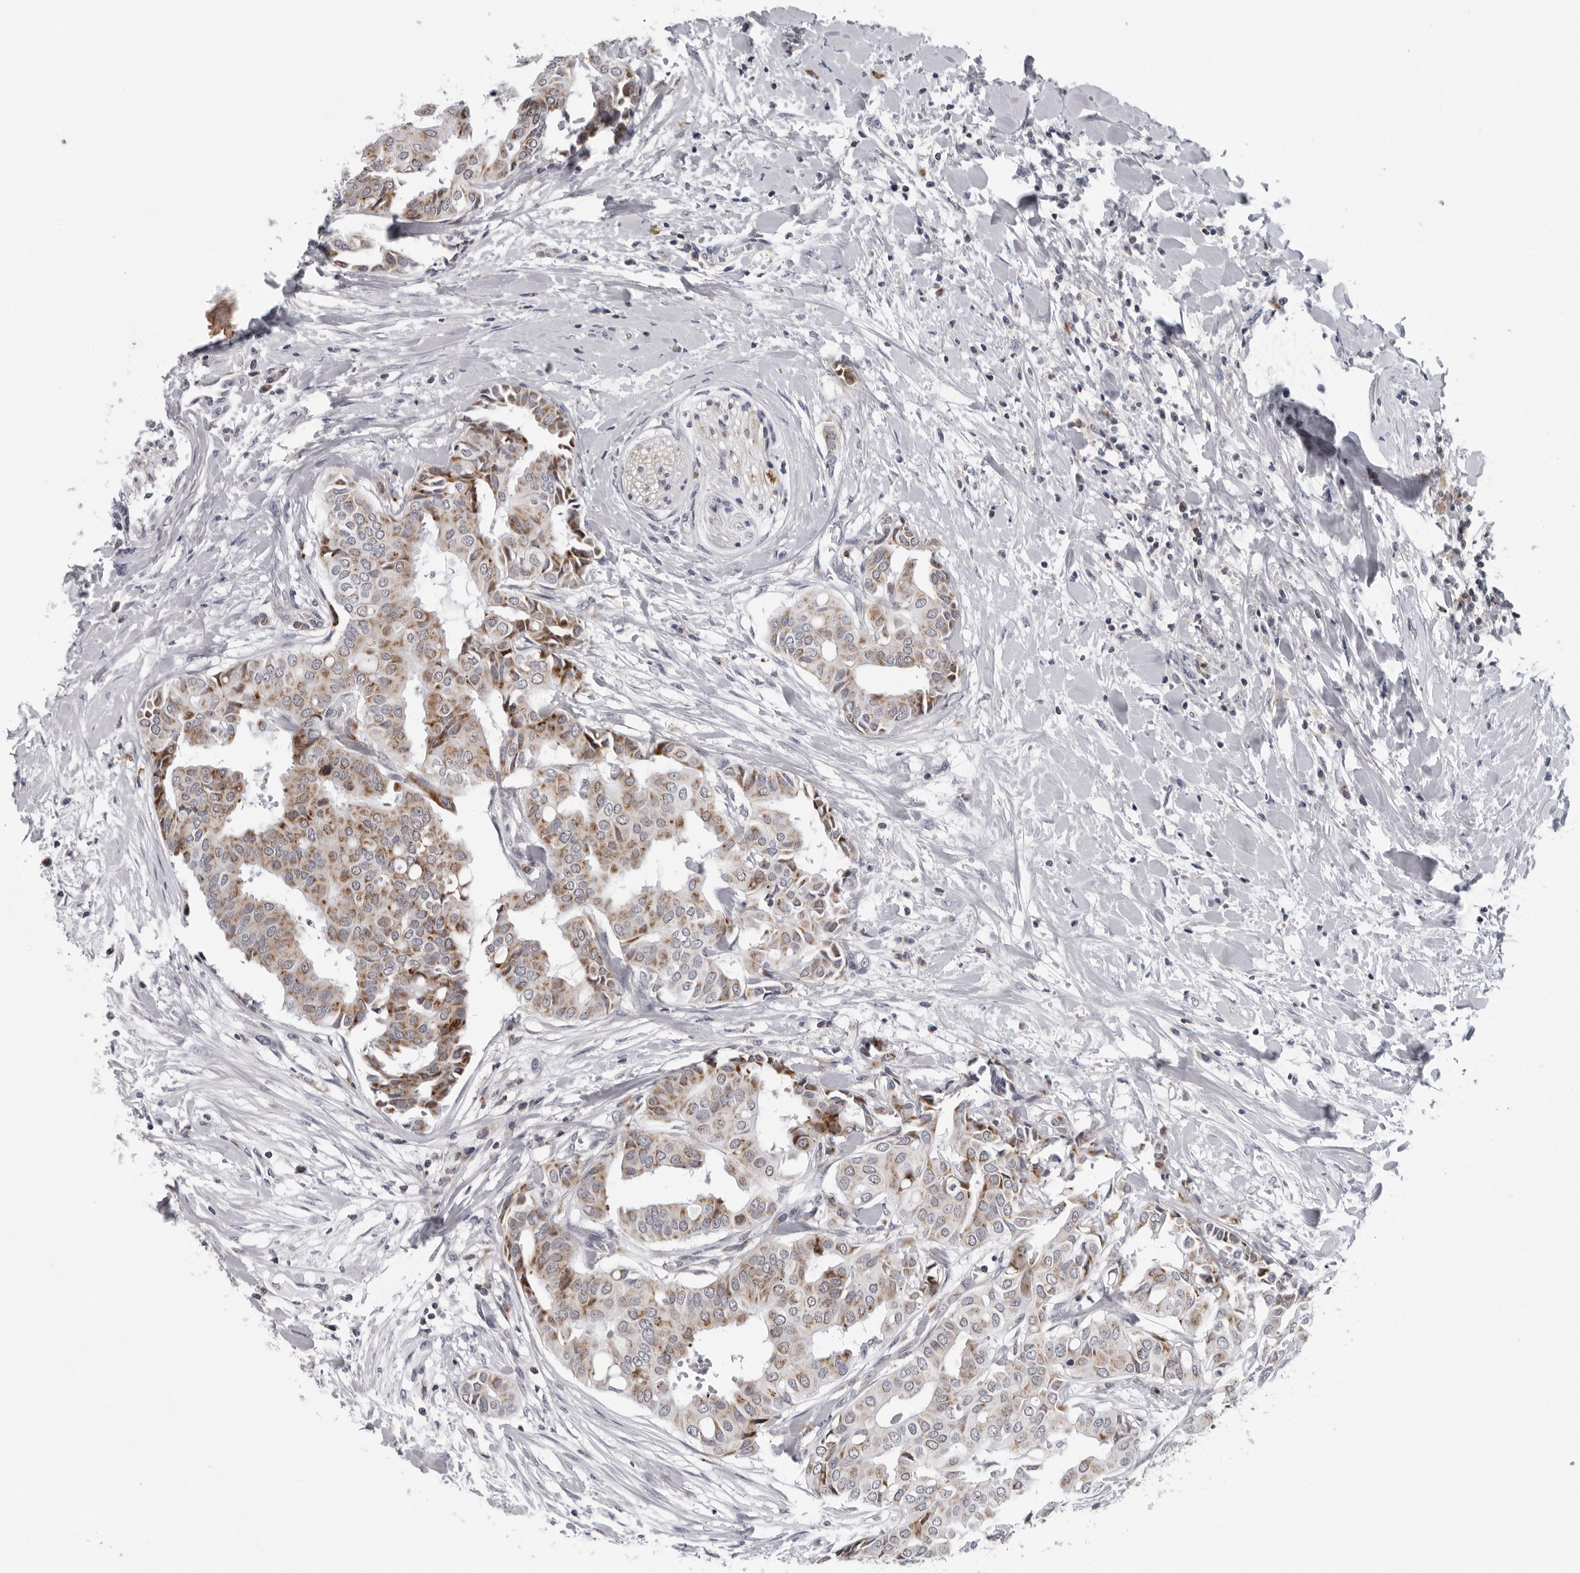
{"staining": {"intensity": "moderate", "quantity": ">75%", "location": "cytoplasmic/membranous"}, "tissue": "head and neck cancer", "cell_type": "Tumor cells", "image_type": "cancer", "snomed": [{"axis": "morphology", "description": "Adenocarcinoma, NOS"}, {"axis": "topography", "description": "Salivary gland"}, {"axis": "topography", "description": "Head-Neck"}], "caption": "Protein staining displays moderate cytoplasmic/membranous positivity in about >75% of tumor cells in head and neck cancer.", "gene": "CPT2", "patient": {"sex": "female", "age": 59}}